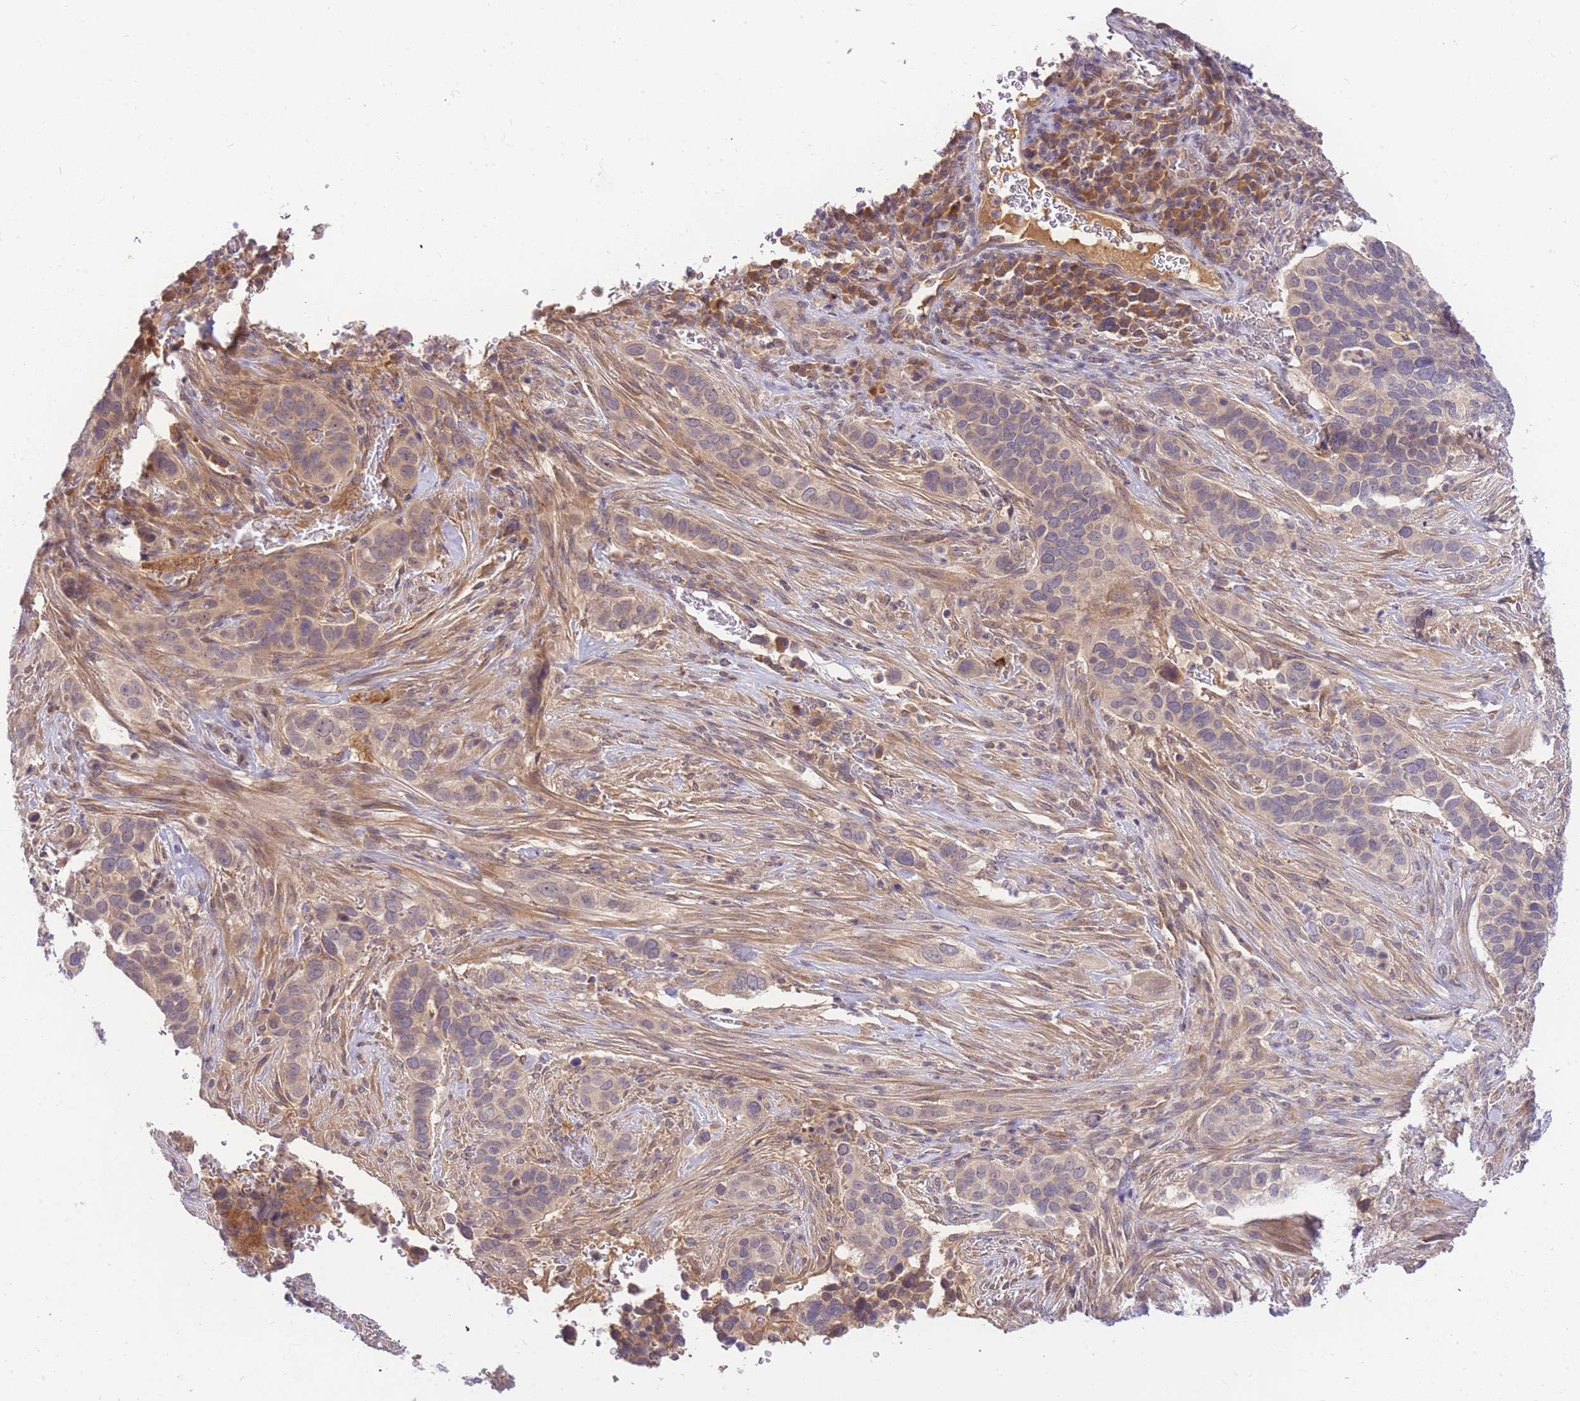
{"staining": {"intensity": "weak", "quantity": "25%-75%", "location": "cytoplasmic/membranous"}, "tissue": "cervical cancer", "cell_type": "Tumor cells", "image_type": "cancer", "snomed": [{"axis": "morphology", "description": "Squamous cell carcinoma, NOS"}, {"axis": "topography", "description": "Cervix"}], "caption": "Immunohistochemical staining of human cervical cancer (squamous cell carcinoma) reveals low levels of weak cytoplasmic/membranous protein expression in approximately 25%-75% of tumor cells. The protein is shown in brown color, while the nuclei are stained blue.", "gene": "ZNF577", "patient": {"sex": "female", "age": 38}}